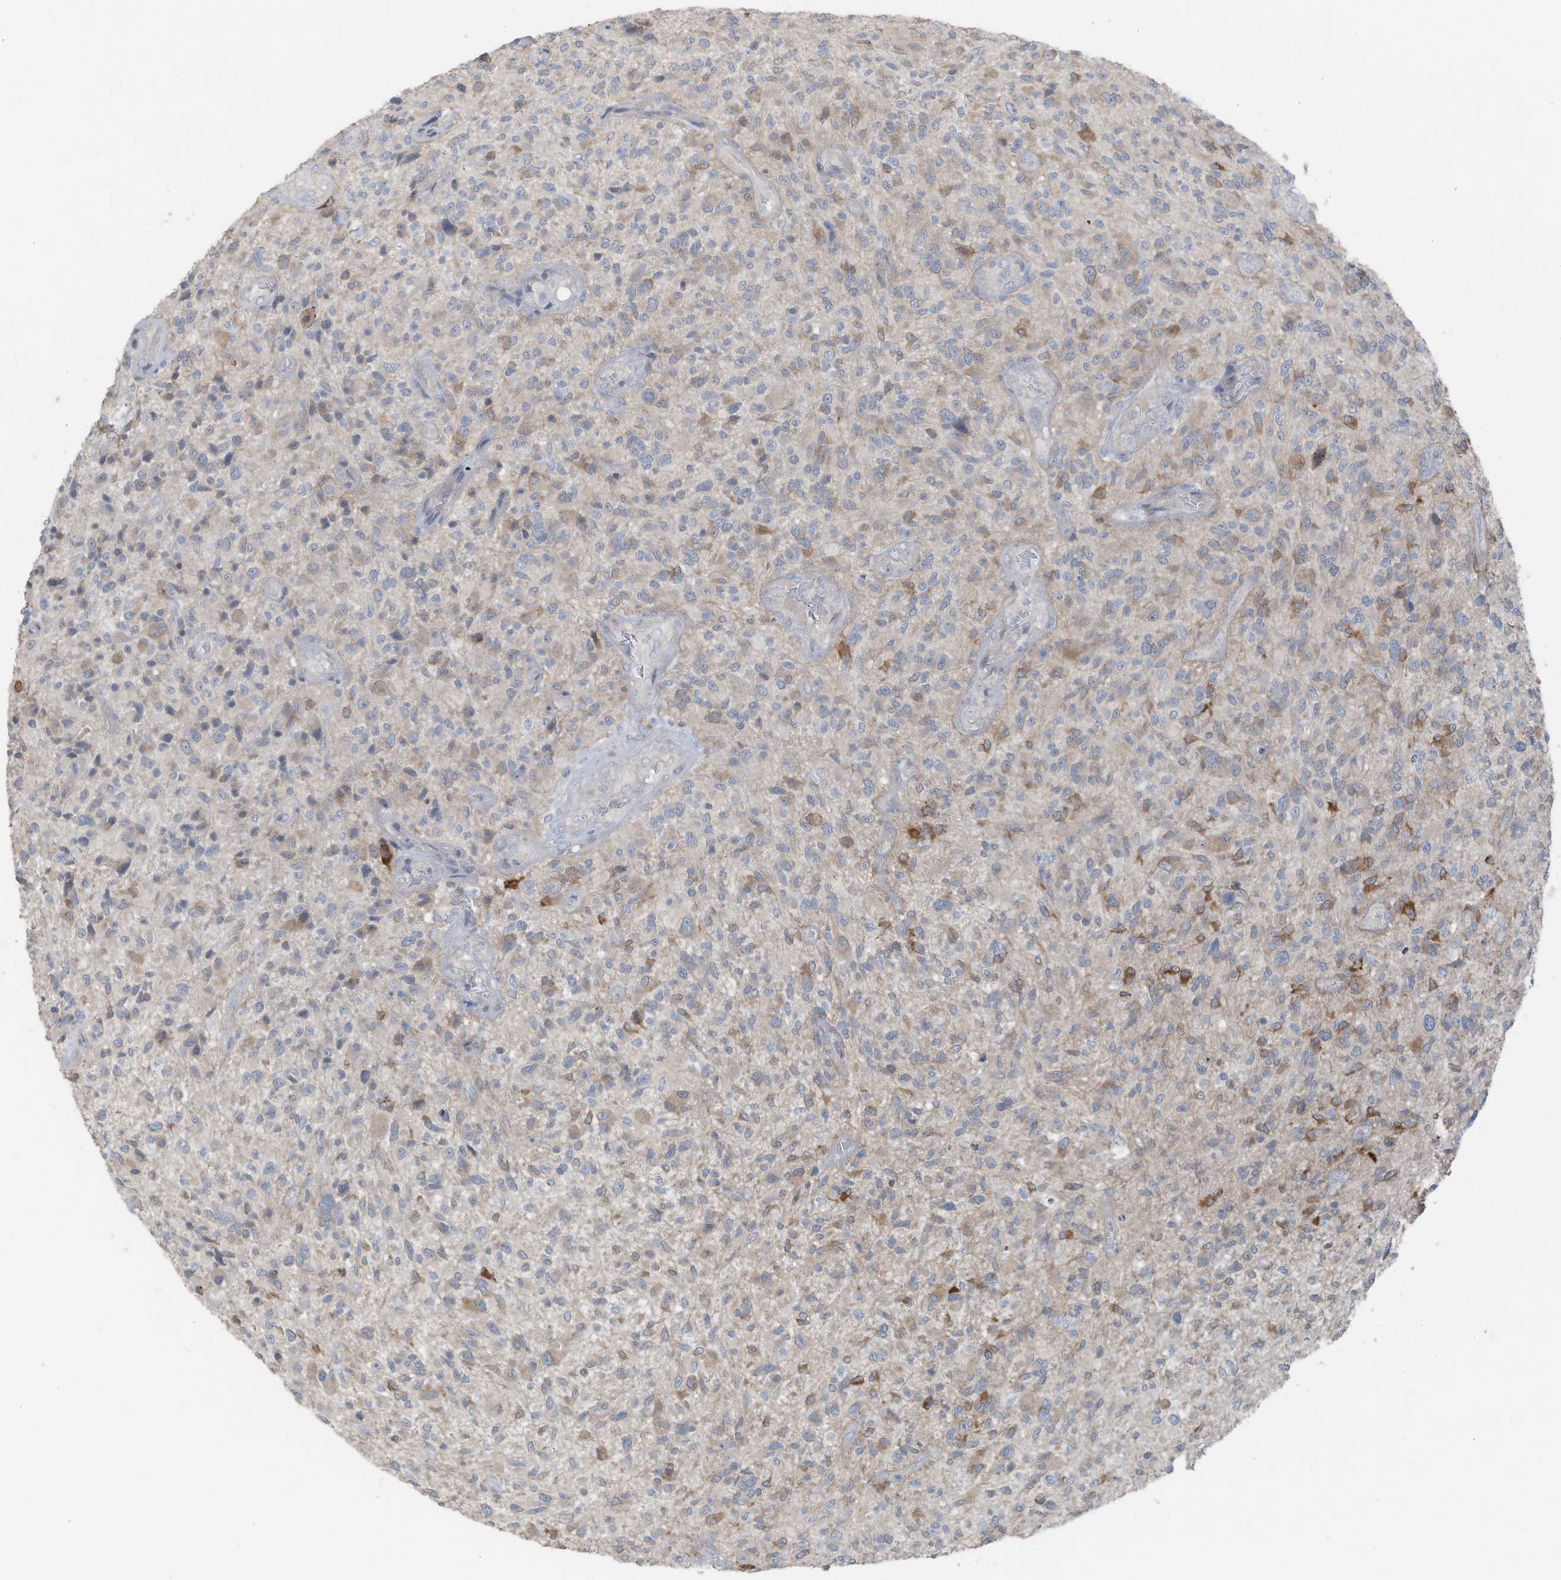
{"staining": {"intensity": "weak", "quantity": "<25%", "location": "cytoplasmic/membranous"}, "tissue": "glioma", "cell_type": "Tumor cells", "image_type": "cancer", "snomed": [{"axis": "morphology", "description": "Glioma, malignant, High grade"}, {"axis": "topography", "description": "Brain"}], "caption": "A high-resolution histopathology image shows immunohistochemistry staining of malignant glioma (high-grade), which reveals no significant expression in tumor cells.", "gene": "ARHGEF33", "patient": {"sex": "male", "age": 47}}